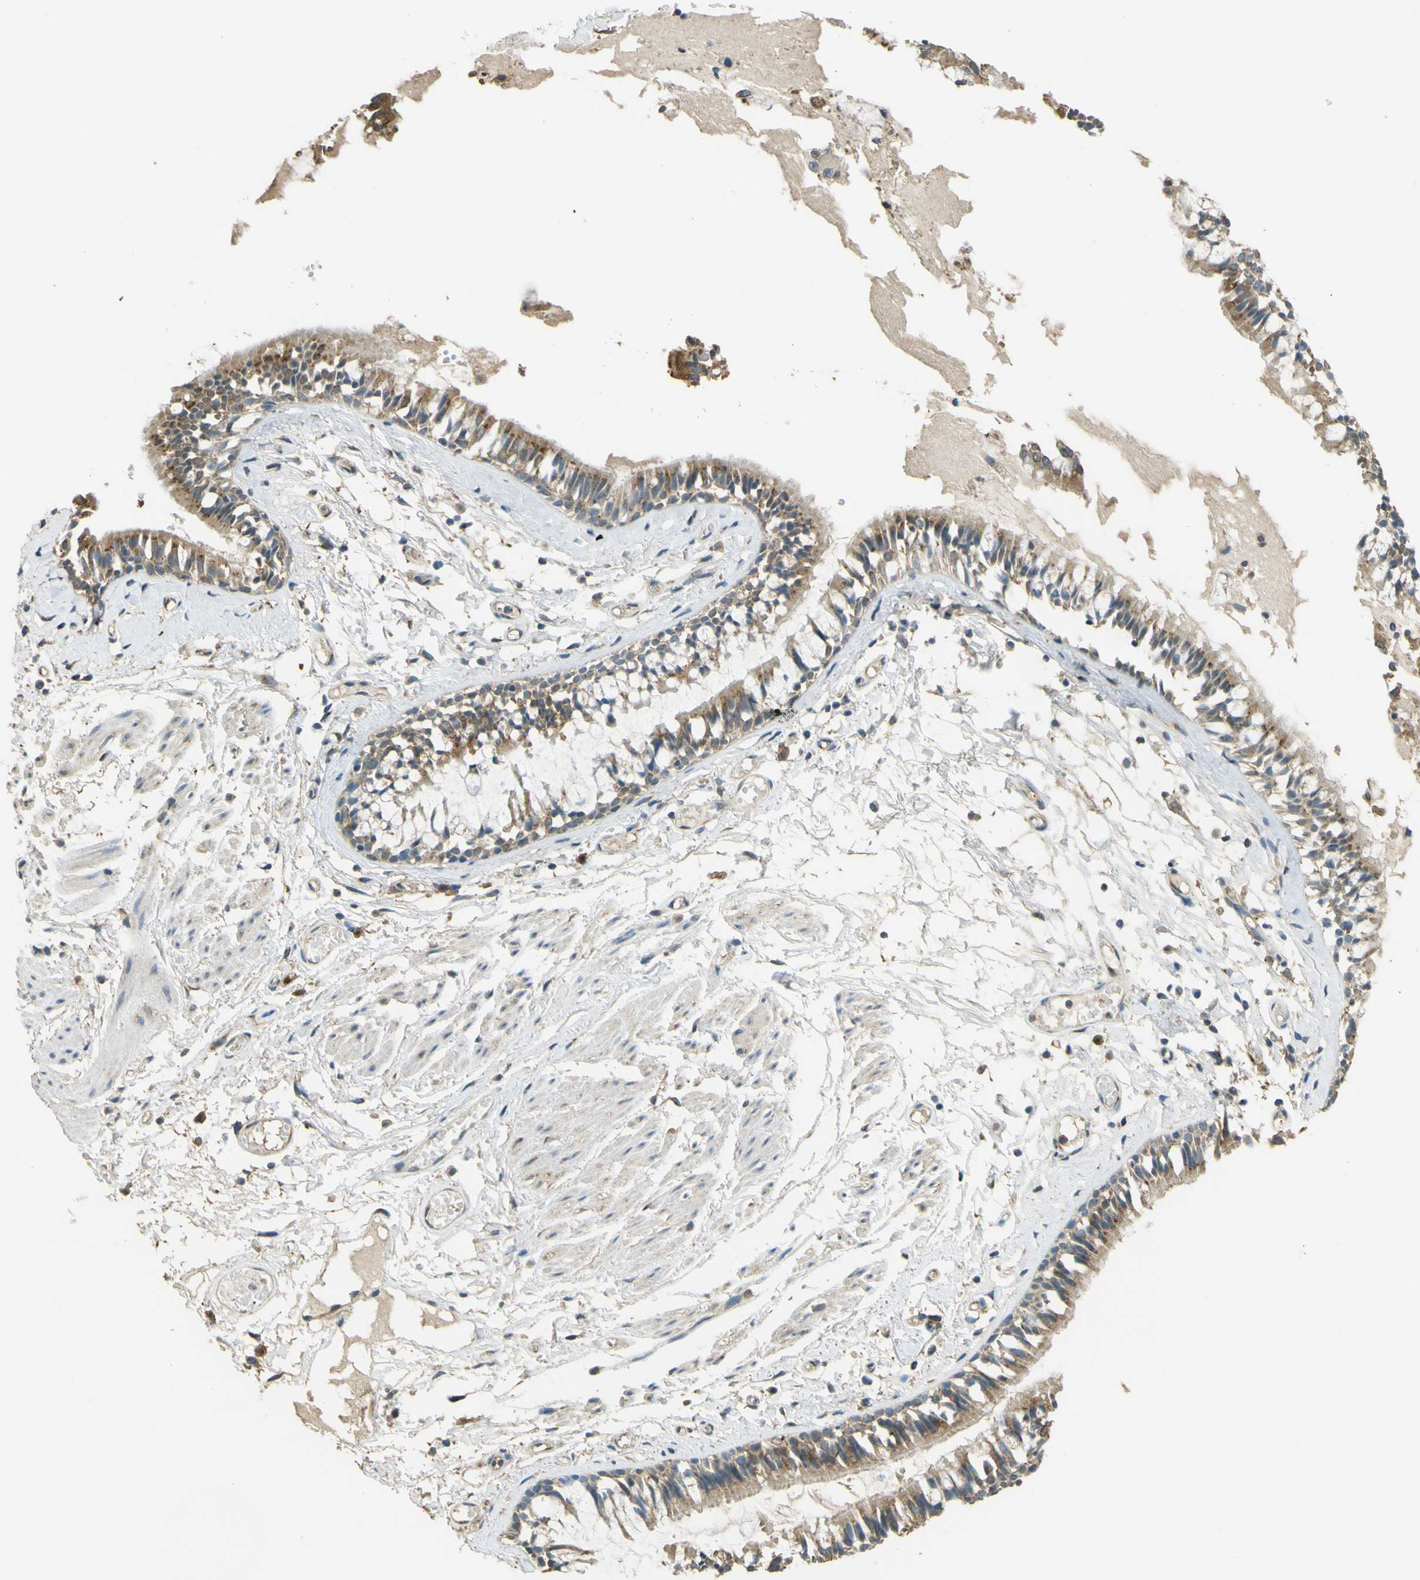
{"staining": {"intensity": "strong", "quantity": ">75%", "location": "cytoplasmic/membranous"}, "tissue": "bronchus", "cell_type": "Respiratory epithelial cells", "image_type": "normal", "snomed": [{"axis": "morphology", "description": "Normal tissue, NOS"}, {"axis": "morphology", "description": "Inflammation, NOS"}, {"axis": "topography", "description": "Cartilage tissue"}, {"axis": "topography", "description": "Lung"}], "caption": "Strong cytoplasmic/membranous expression is present in about >75% of respiratory epithelial cells in normal bronchus. (DAB = brown stain, brightfield microscopy at high magnification).", "gene": "GOLGA1", "patient": {"sex": "male", "age": 71}}